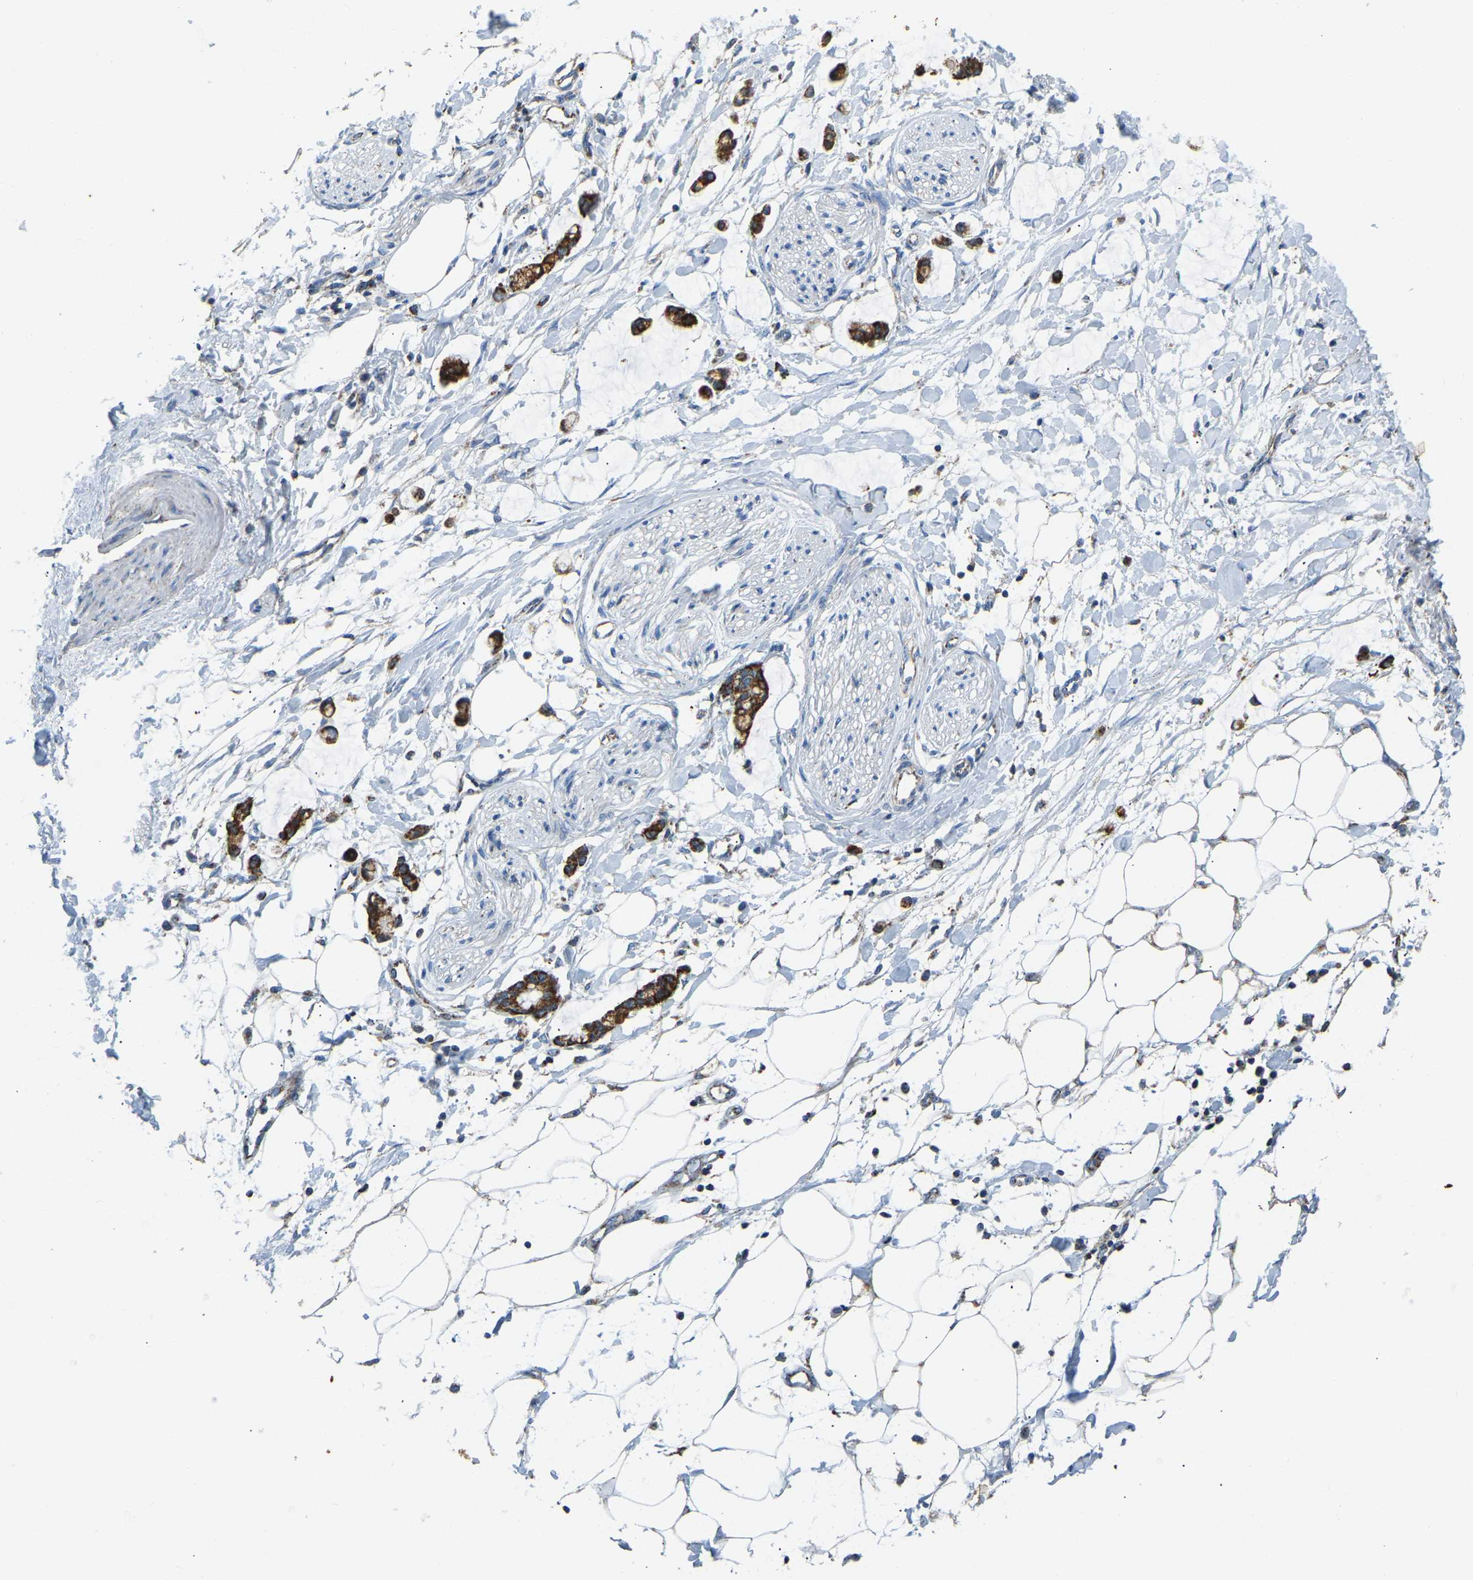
{"staining": {"intensity": "negative", "quantity": "none", "location": "none"}, "tissue": "adipose tissue", "cell_type": "Adipocytes", "image_type": "normal", "snomed": [{"axis": "morphology", "description": "Normal tissue, NOS"}, {"axis": "morphology", "description": "Adenocarcinoma, NOS"}, {"axis": "topography", "description": "Colon"}, {"axis": "topography", "description": "Peripheral nerve tissue"}], "caption": "Immunohistochemical staining of unremarkable human adipose tissue reveals no significant staining in adipocytes. (Stains: DAB (3,3'-diaminobenzidine) IHC with hematoxylin counter stain, Microscopy: brightfield microscopy at high magnification).", "gene": "ZNF200", "patient": {"sex": "male", "age": 14}}